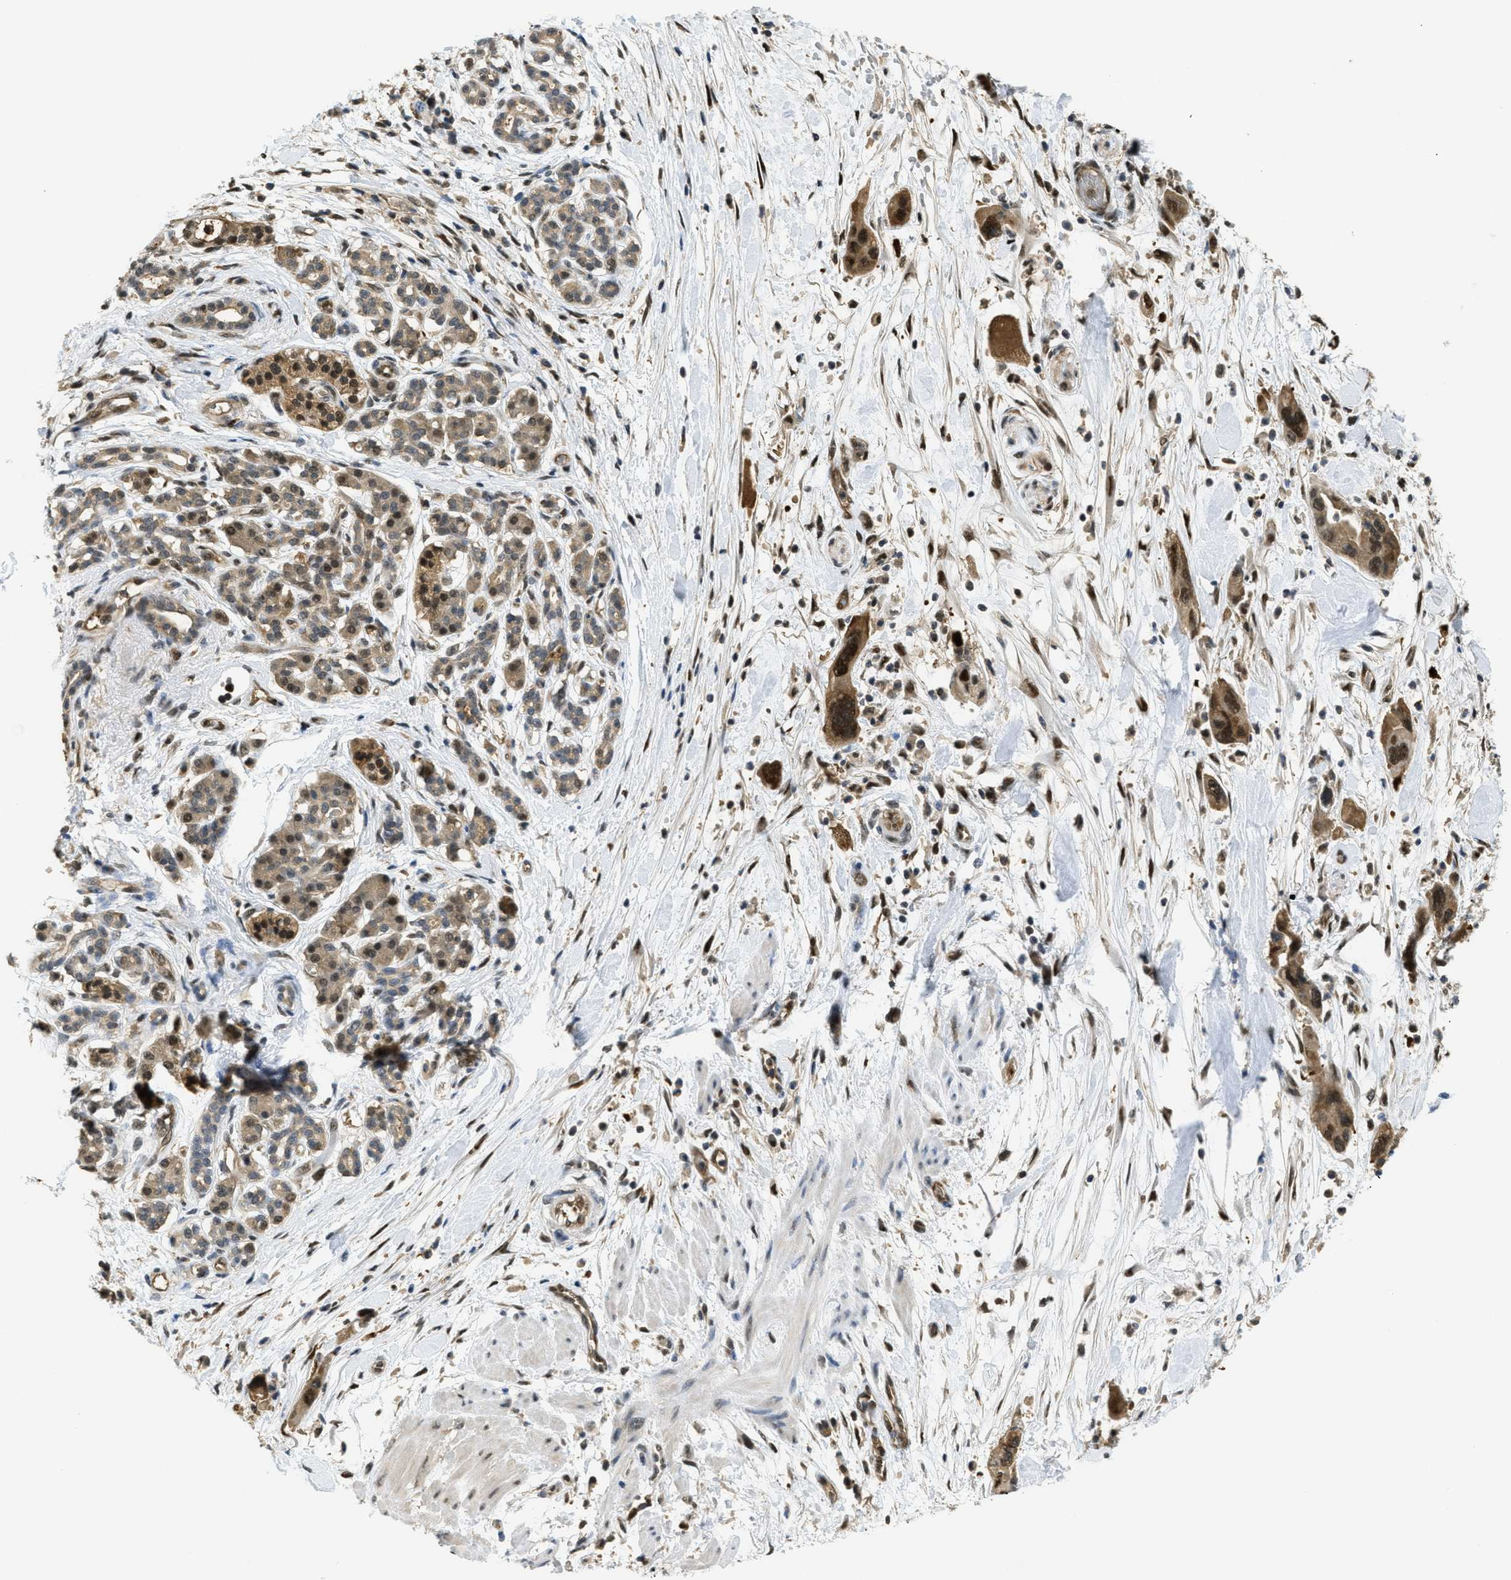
{"staining": {"intensity": "moderate", "quantity": ">75%", "location": "cytoplasmic/membranous,nuclear"}, "tissue": "pancreatic cancer", "cell_type": "Tumor cells", "image_type": "cancer", "snomed": [{"axis": "morphology", "description": "Normal tissue, NOS"}, {"axis": "morphology", "description": "Adenocarcinoma, NOS"}, {"axis": "topography", "description": "Pancreas"}], "caption": "A brown stain shows moderate cytoplasmic/membranous and nuclear staining of a protein in pancreatic cancer (adenocarcinoma) tumor cells. (brown staining indicates protein expression, while blue staining denotes nuclei).", "gene": "PSMC5", "patient": {"sex": "female", "age": 71}}